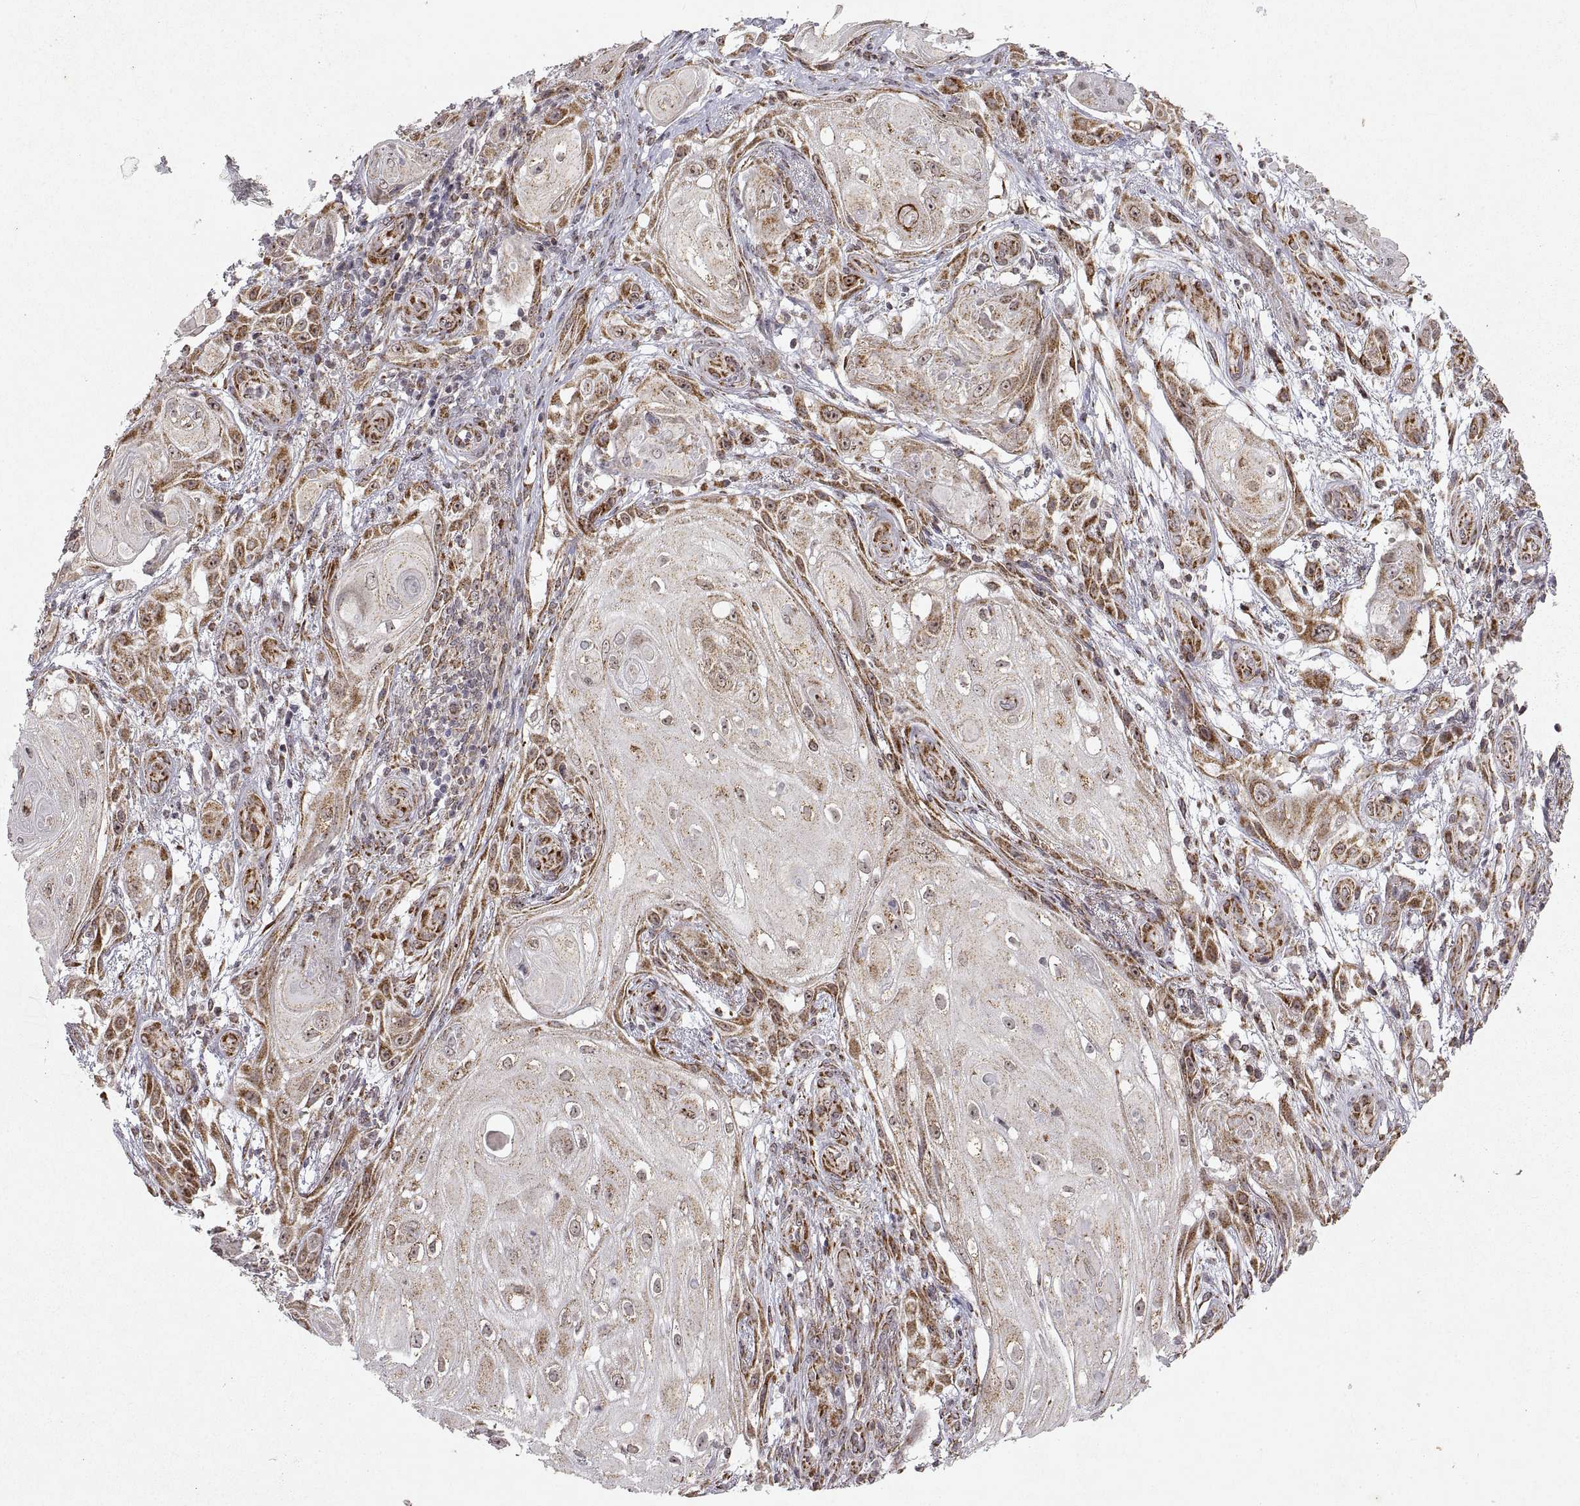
{"staining": {"intensity": "moderate", "quantity": "25%-75%", "location": "cytoplasmic/membranous"}, "tissue": "skin cancer", "cell_type": "Tumor cells", "image_type": "cancer", "snomed": [{"axis": "morphology", "description": "Squamous cell carcinoma, NOS"}, {"axis": "topography", "description": "Skin"}], "caption": "Moderate cytoplasmic/membranous staining for a protein is seen in about 25%-75% of tumor cells of skin cancer (squamous cell carcinoma) using immunohistochemistry.", "gene": "MANBAL", "patient": {"sex": "male", "age": 62}}